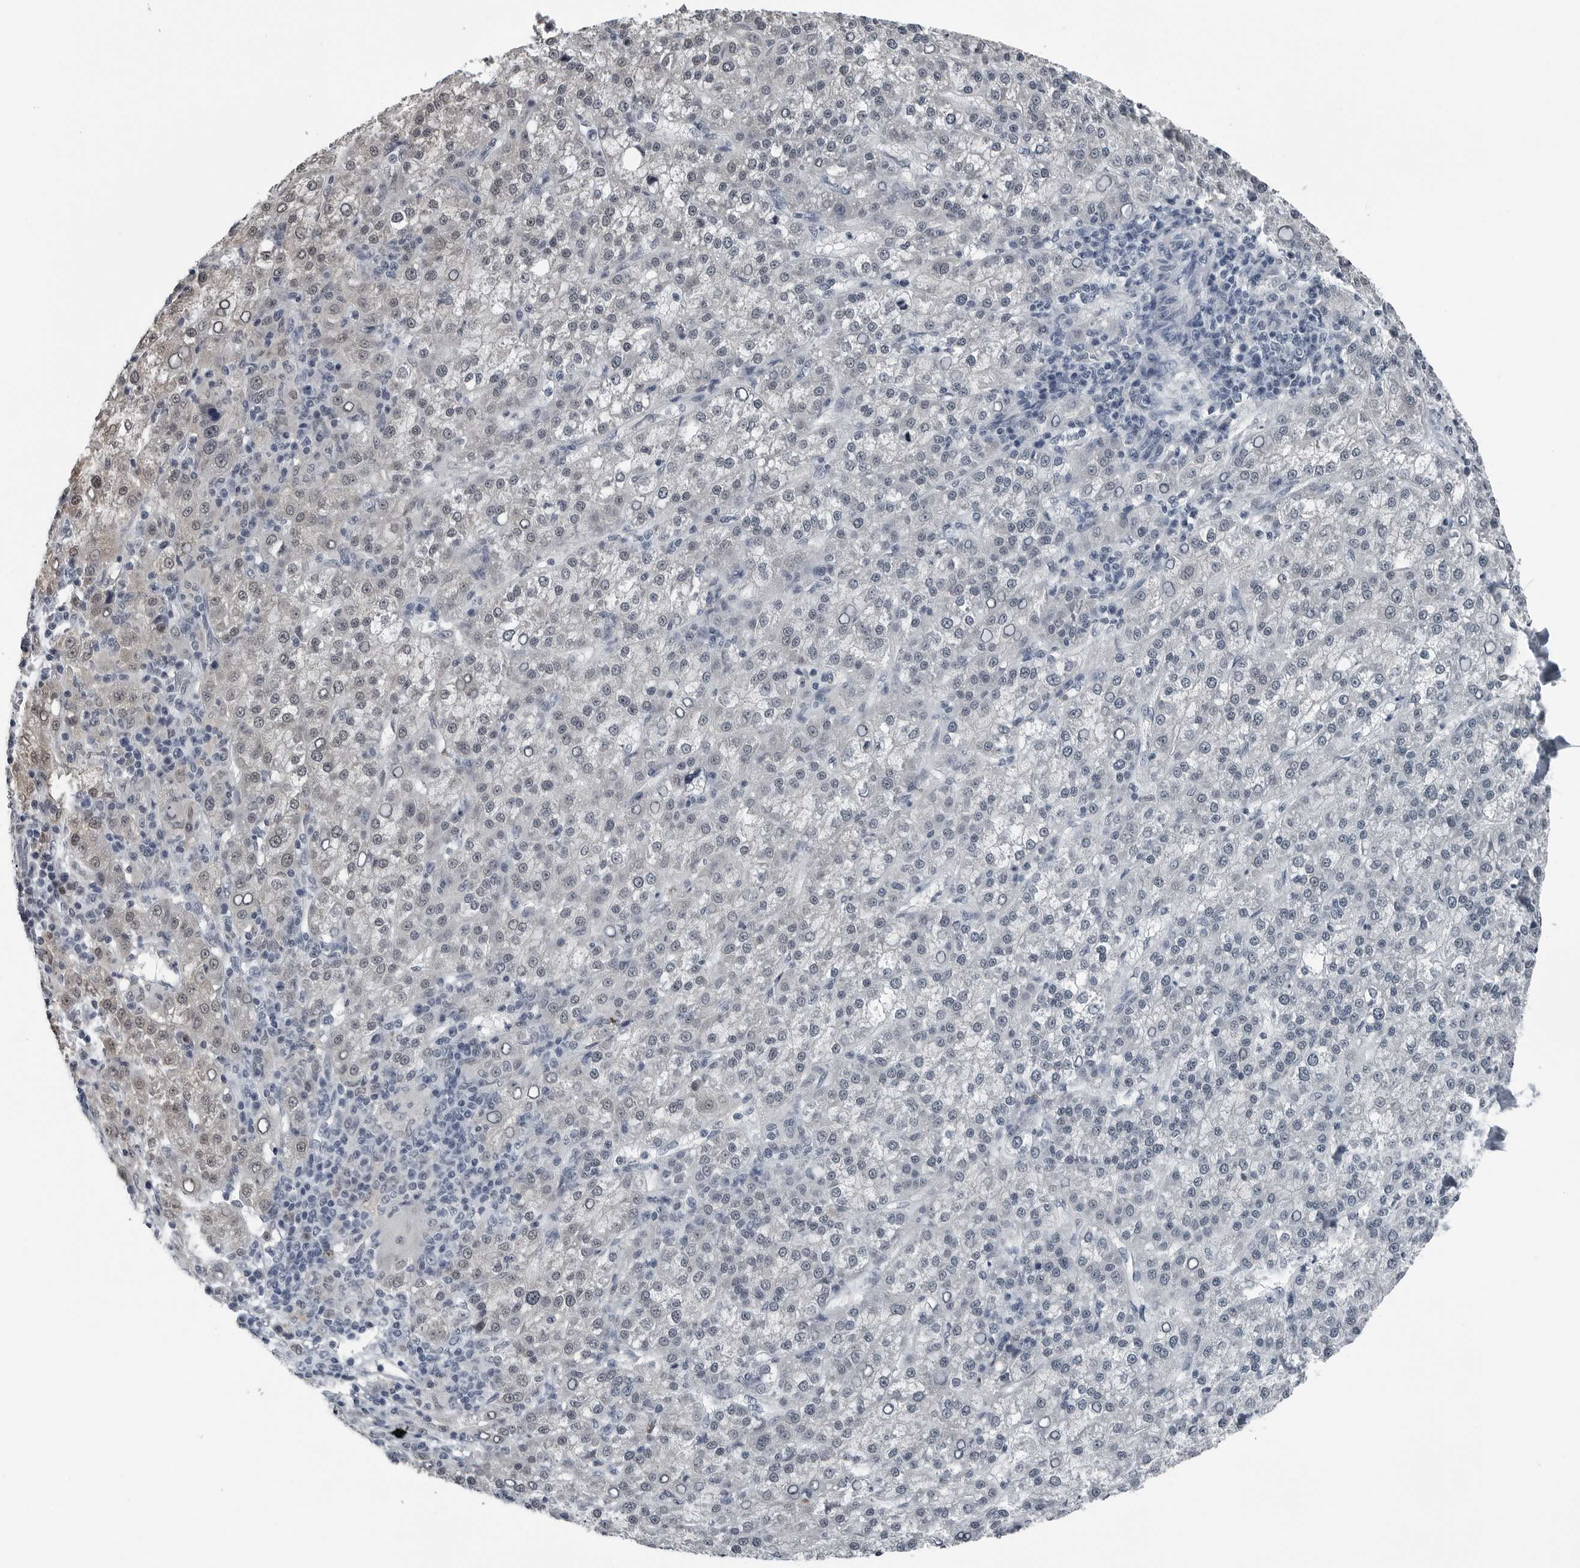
{"staining": {"intensity": "weak", "quantity": "<25%", "location": "nuclear"}, "tissue": "liver cancer", "cell_type": "Tumor cells", "image_type": "cancer", "snomed": [{"axis": "morphology", "description": "Carcinoma, Hepatocellular, NOS"}, {"axis": "topography", "description": "Liver"}], "caption": "Human hepatocellular carcinoma (liver) stained for a protein using immunohistochemistry (IHC) displays no positivity in tumor cells.", "gene": "AKR1A1", "patient": {"sex": "female", "age": 58}}